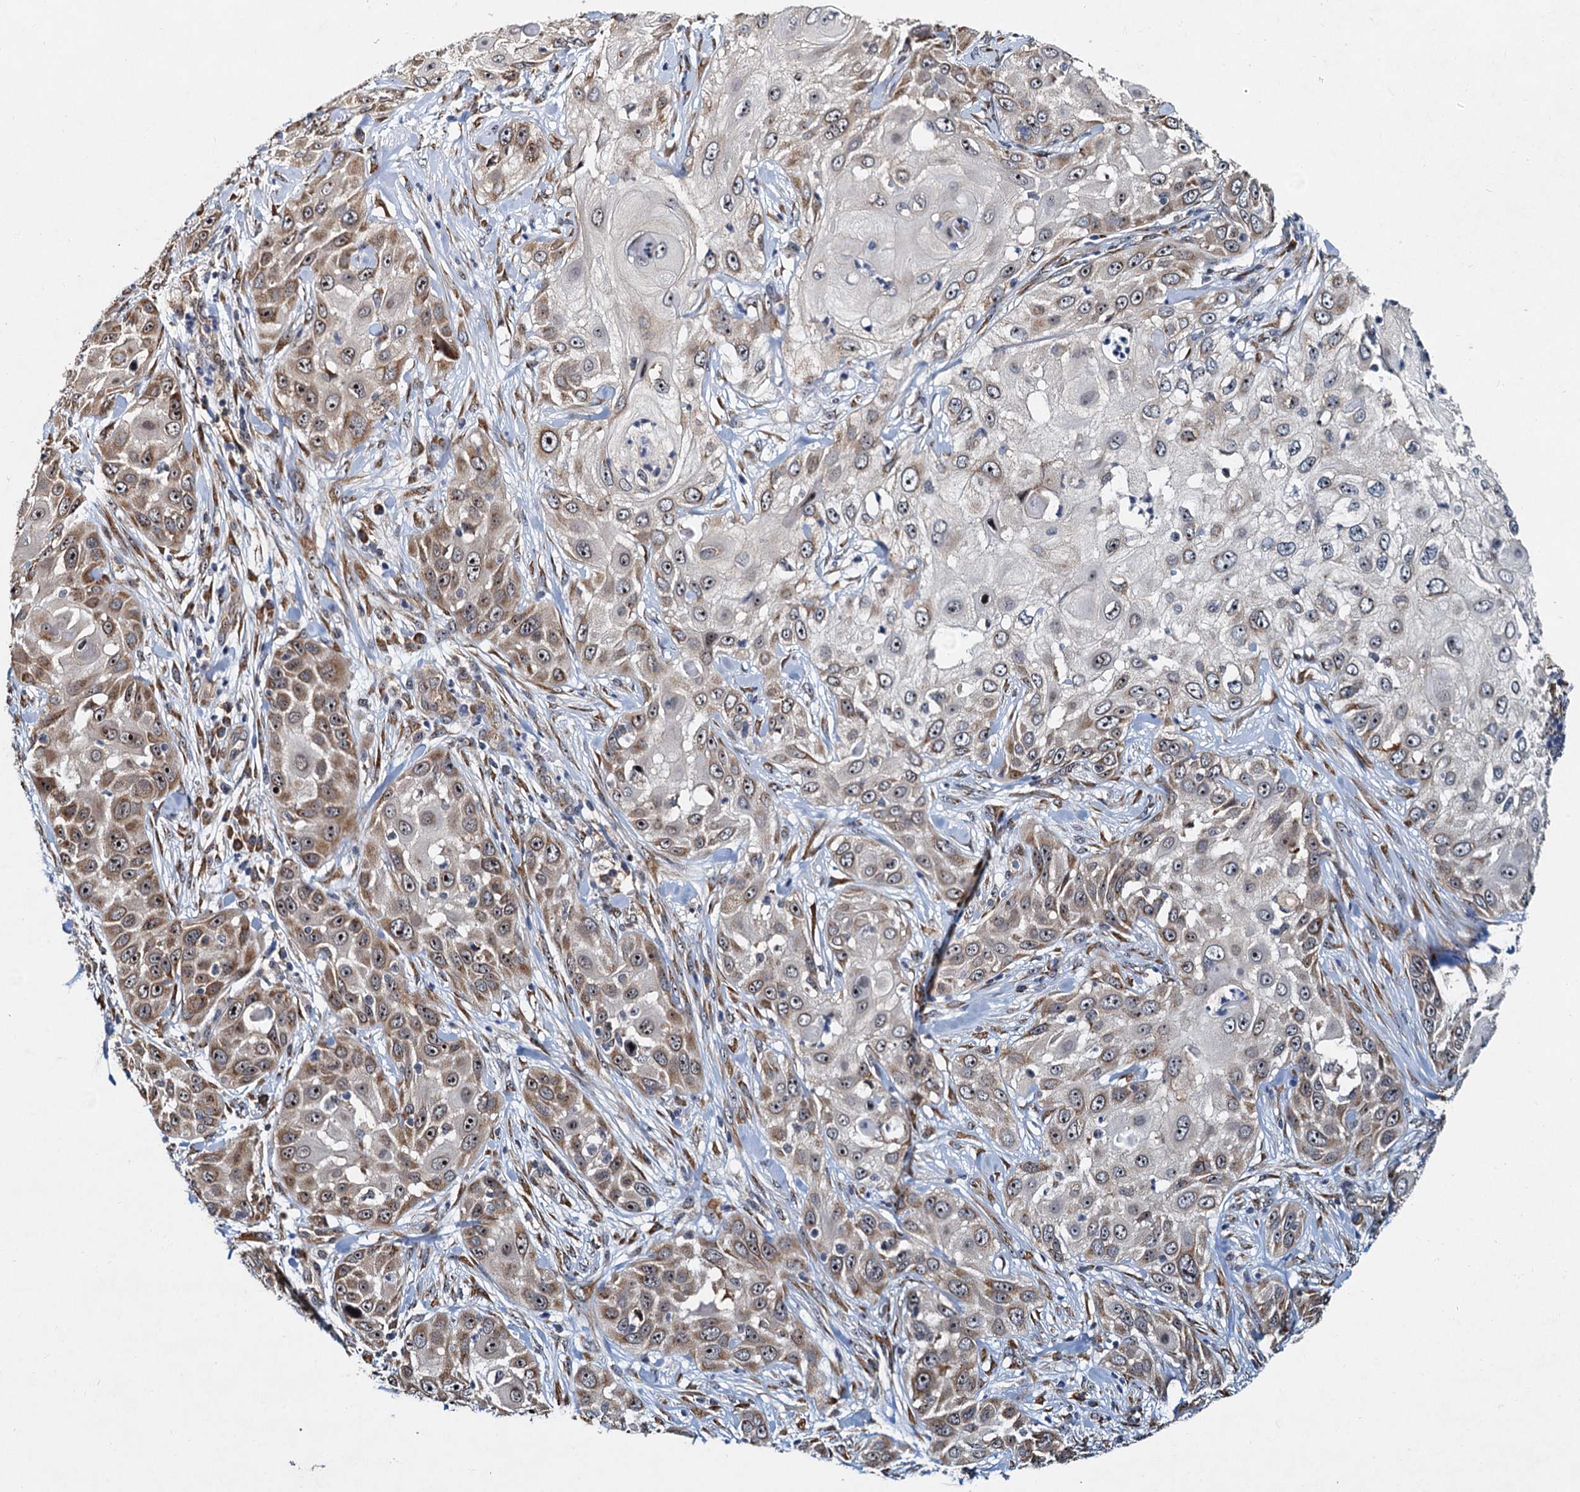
{"staining": {"intensity": "moderate", "quantity": "25%-75%", "location": "cytoplasmic/membranous"}, "tissue": "skin cancer", "cell_type": "Tumor cells", "image_type": "cancer", "snomed": [{"axis": "morphology", "description": "Squamous cell carcinoma, NOS"}, {"axis": "topography", "description": "Skin"}], "caption": "A medium amount of moderate cytoplasmic/membranous staining is seen in approximately 25%-75% of tumor cells in skin cancer (squamous cell carcinoma) tissue. (brown staining indicates protein expression, while blue staining denotes nuclei).", "gene": "DNAJC21", "patient": {"sex": "female", "age": 44}}